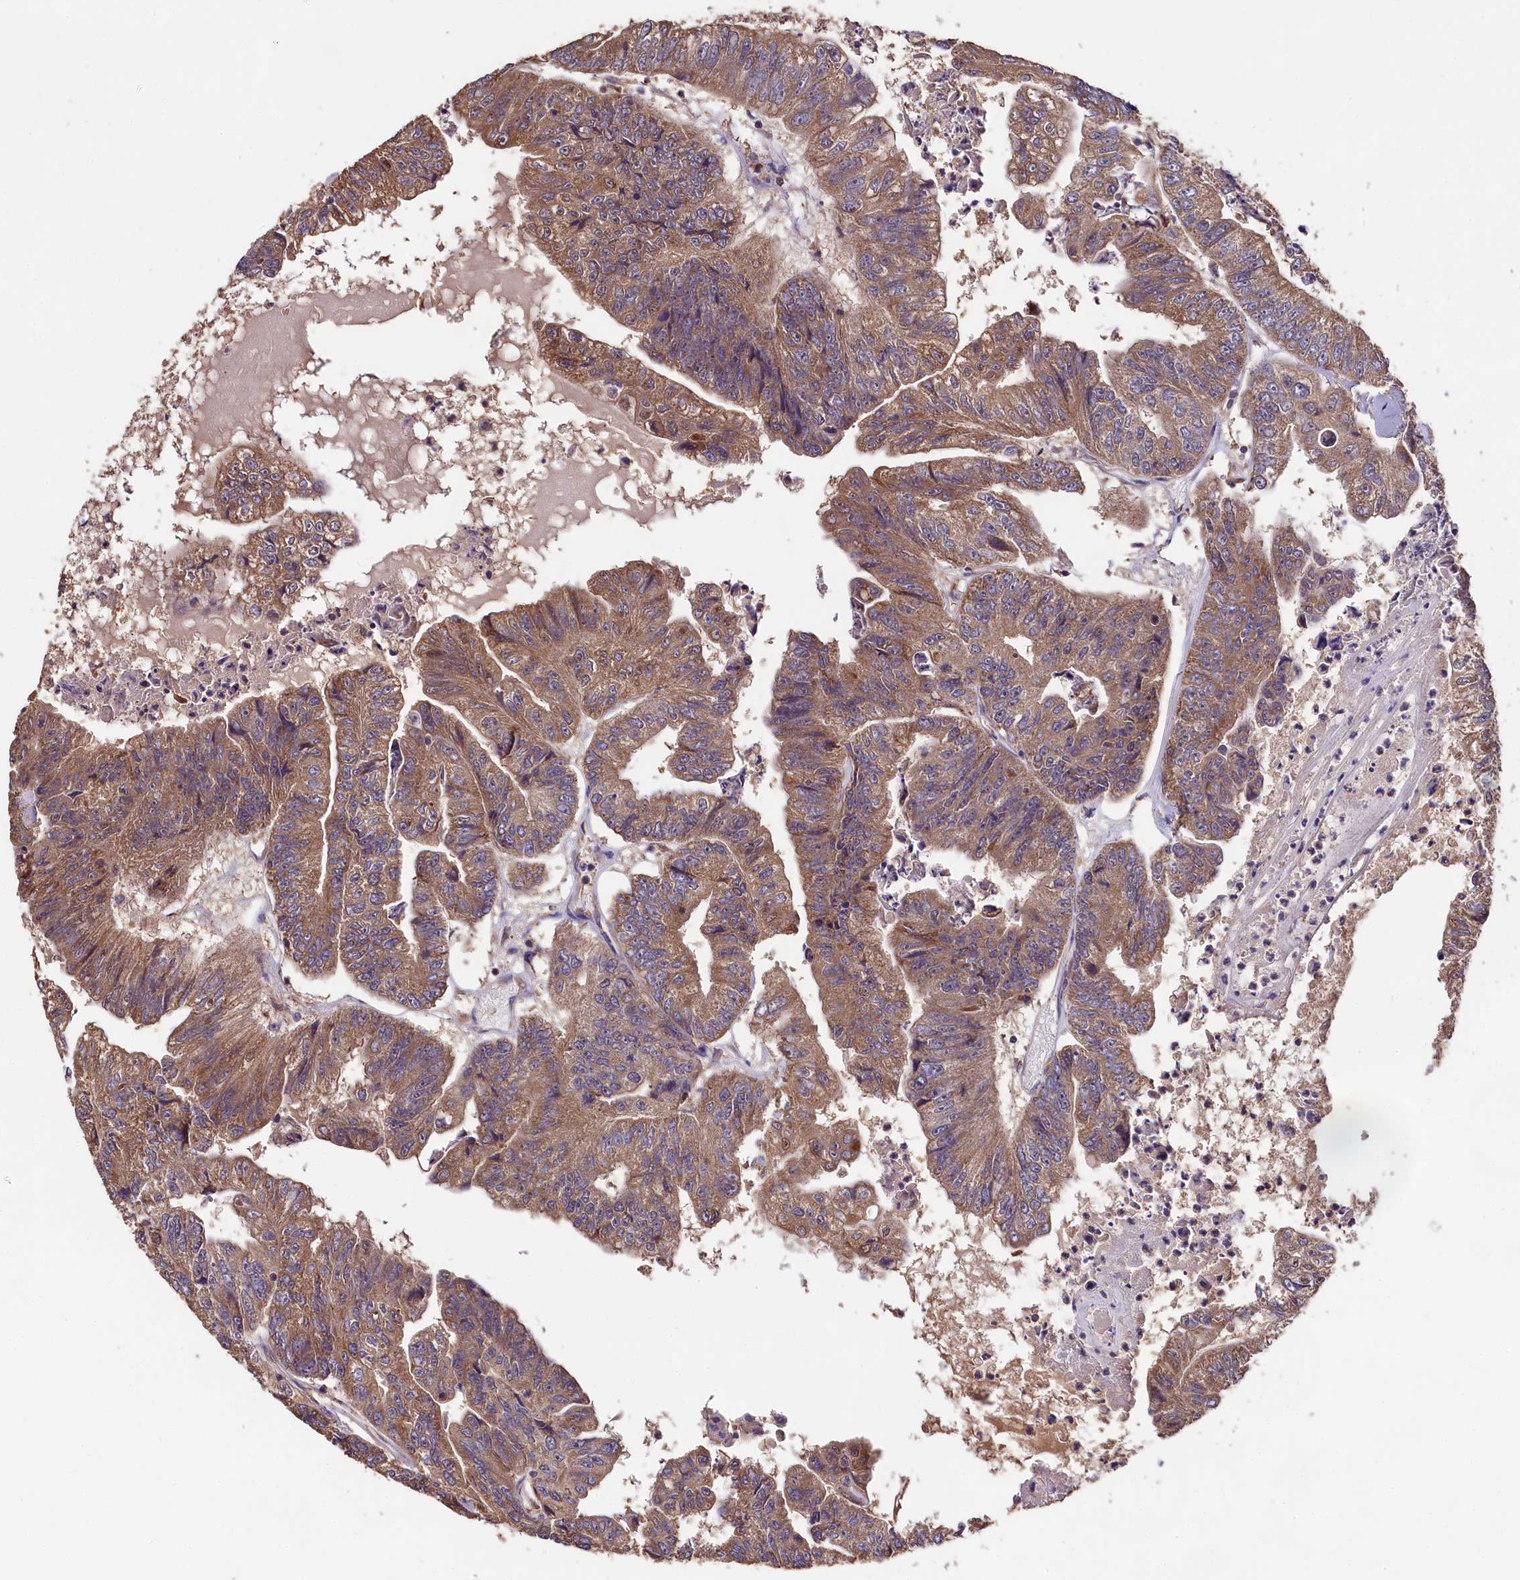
{"staining": {"intensity": "moderate", "quantity": ">75%", "location": "cytoplasmic/membranous"}, "tissue": "colorectal cancer", "cell_type": "Tumor cells", "image_type": "cancer", "snomed": [{"axis": "morphology", "description": "Adenocarcinoma, NOS"}, {"axis": "topography", "description": "Colon"}], "caption": "A photomicrograph showing moderate cytoplasmic/membranous expression in approximately >75% of tumor cells in colorectal cancer (adenocarcinoma), as visualized by brown immunohistochemical staining.", "gene": "ENKD1", "patient": {"sex": "female", "age": 67}}